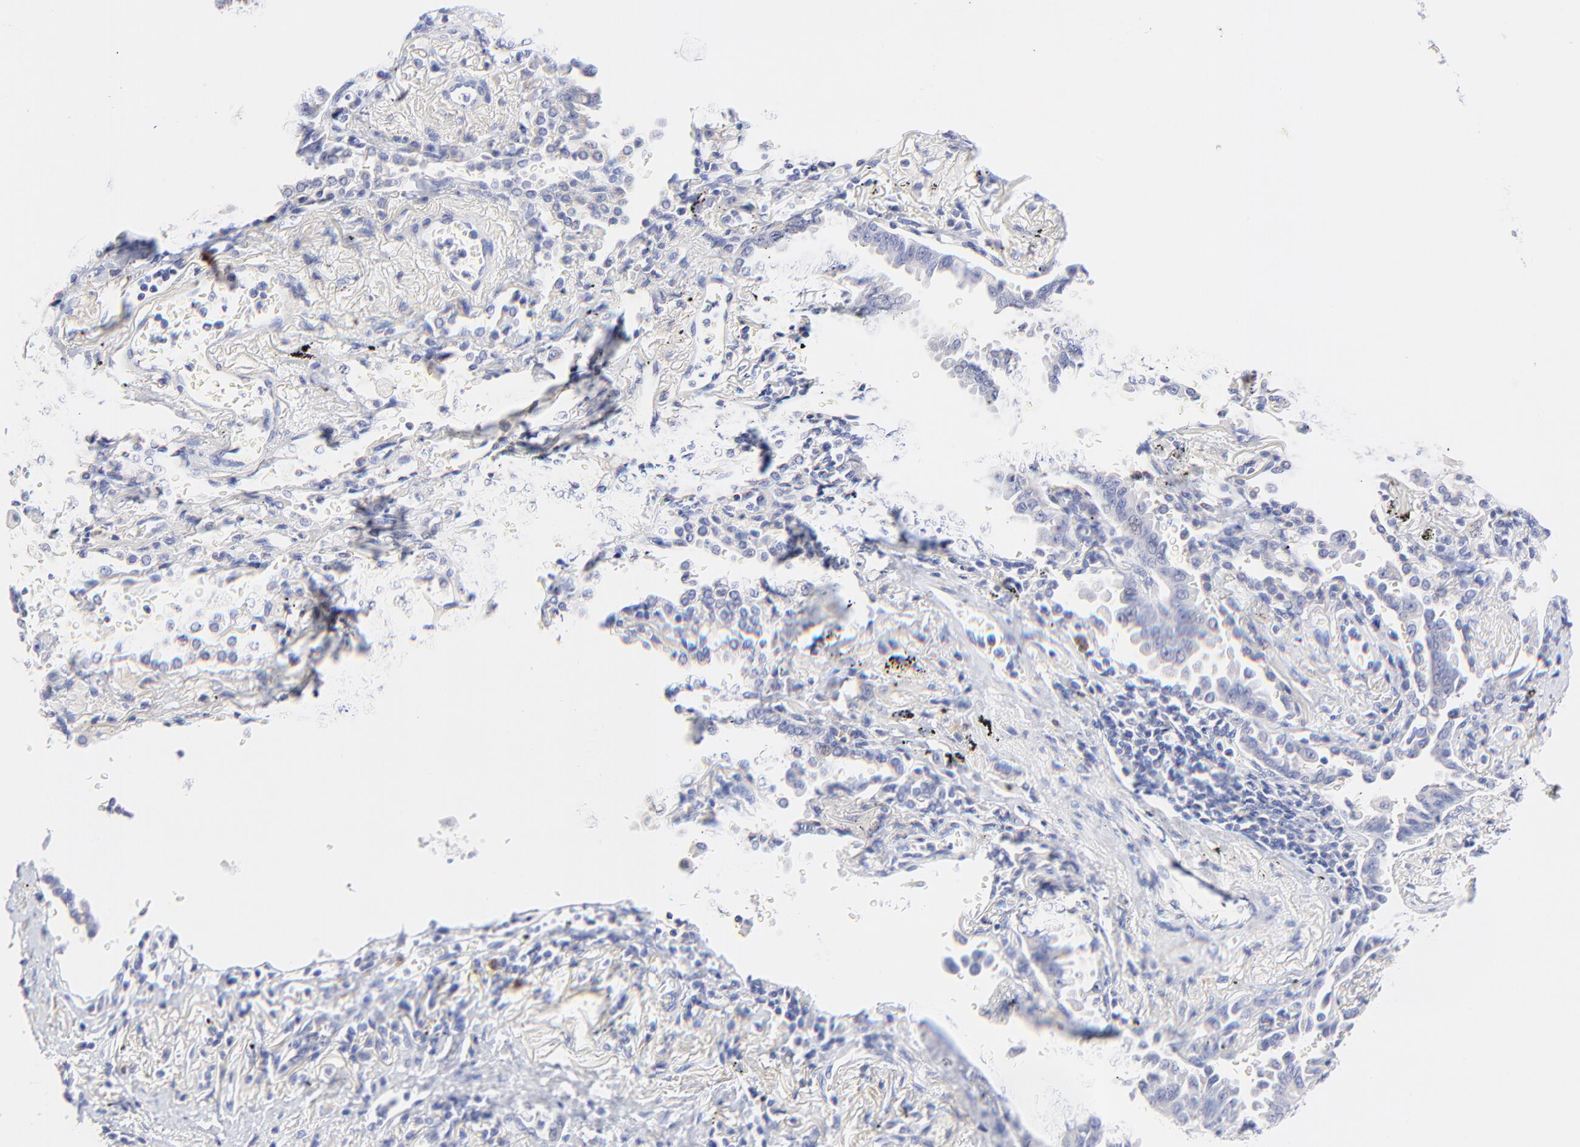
{"staining": {"intensity": "negative", "quantity": "none", "location": "none"}, "tissue": "lung cancer", "cell_type": "Tumor cells", "image_type": "cancer", "snomed": [{"axis": "morphology", "description": "Adenocarcinoma, NOS"}, {"axis": "topography", "description": "Lung"}], "caption": "The IHC histopathology image has no significant staining in tumor cells of adenocarcinoma (lung) tissue. Brightfield microscopy of IHC stained with DAB (3,3'-diaminobenzidine) (brown) and hematoxylin (blue), captured at high magnification.", "gene": "EBP", "patient": {"sex": "female", "age": 64}}